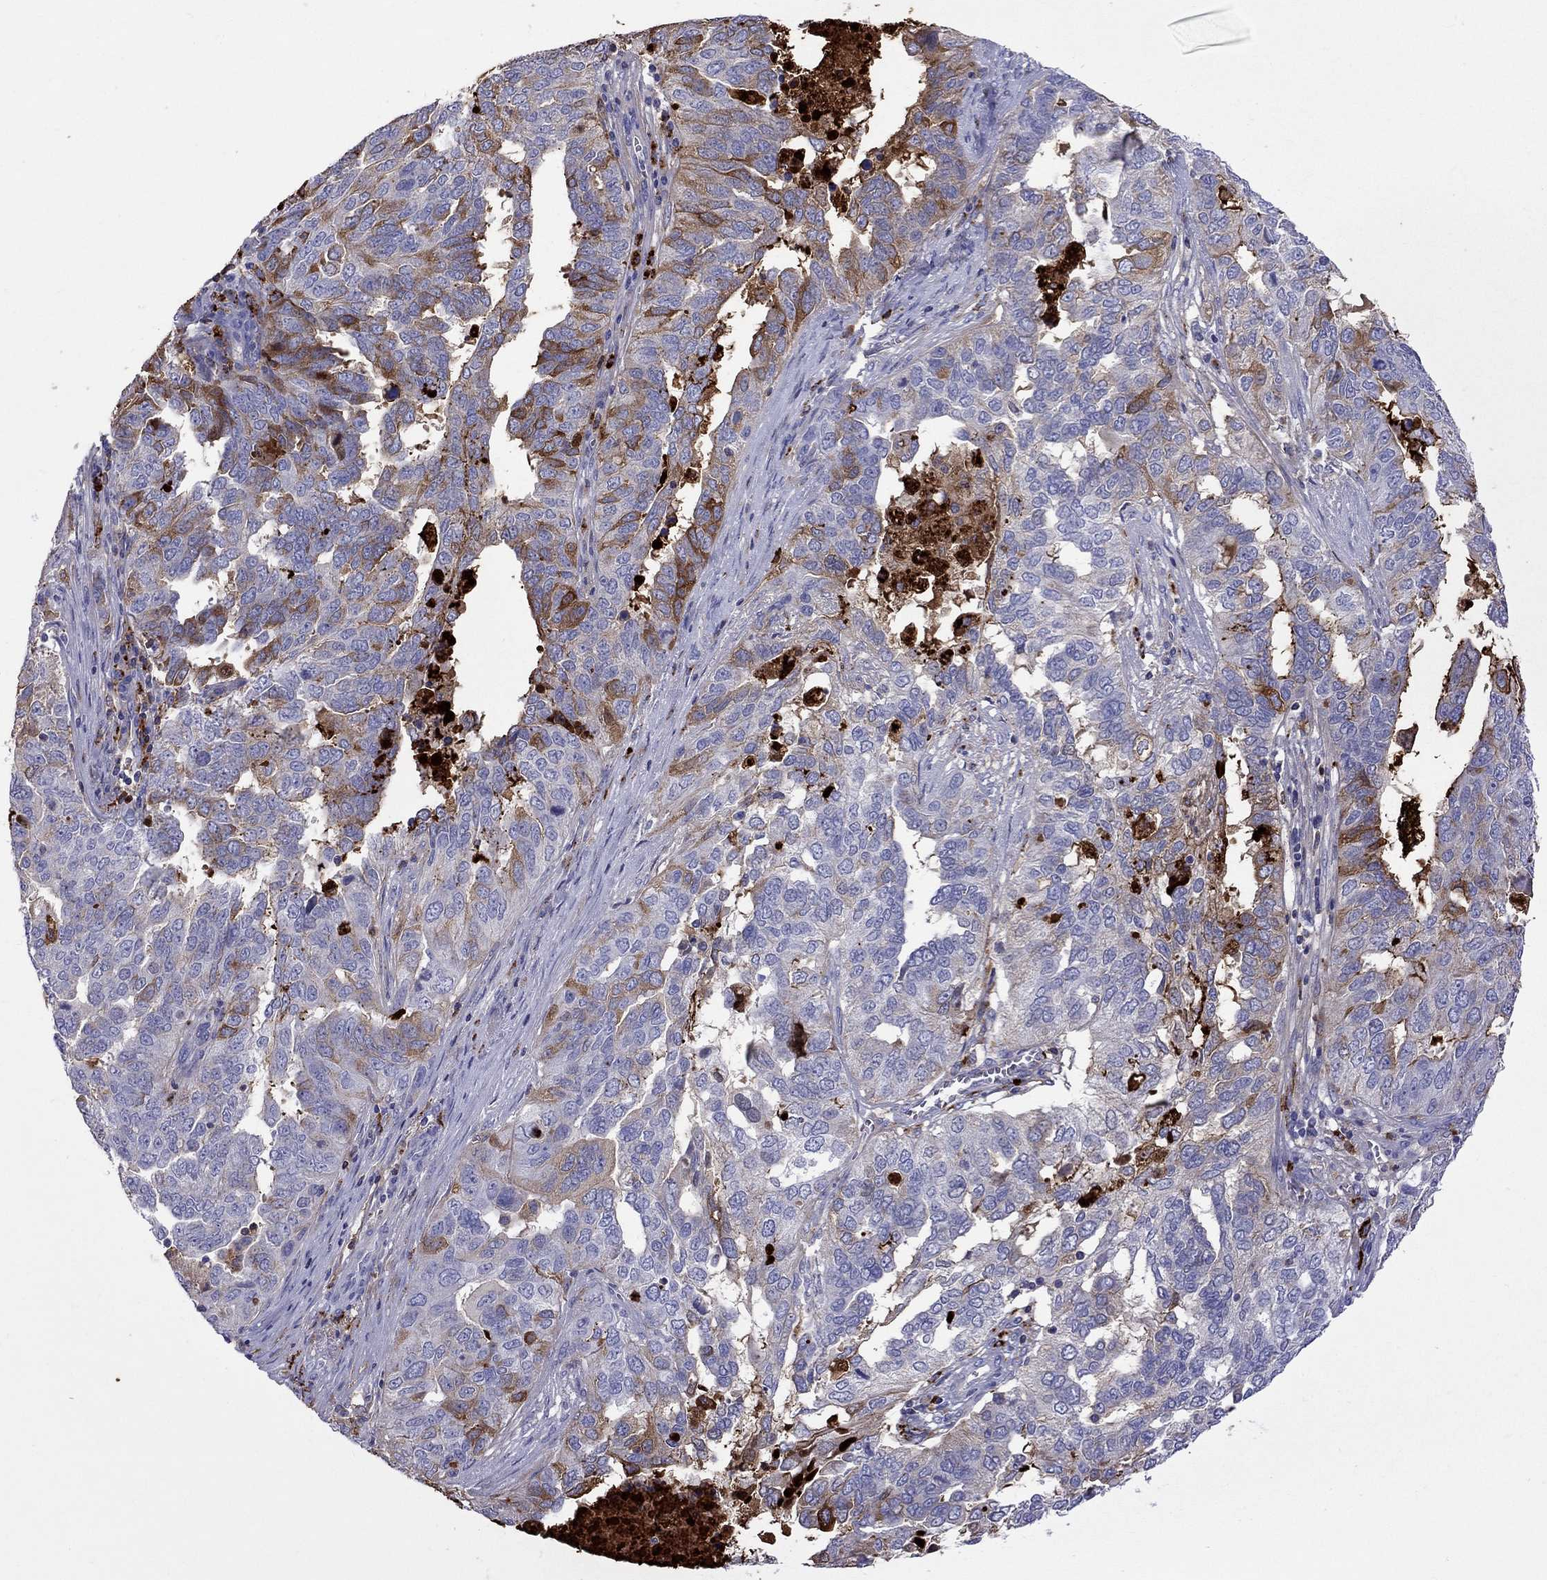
{"staining": {"intensity": "moderate", "quantity": "<25%", "location": "cytoplasmic/membranous"}, "tissue": "ovarian cancer", "cell_type": "Tumor cells", "image_type": "cancer", "snomed": [{"axis": "morphology", "description": "Carcinoma, endometroid"}, {"axis": "topography", "description": "Soft tissue"}, {"axis": "topography", "description": "Ovary"}], "caption": "Protein staining exhibits moderate cytoplasmic/membranous staining in about <25% of tumor cells in endometroid carcinoma (ovarian).", "gene": "SERPINA3", "patient": {"sex": "female", "age": 52}}